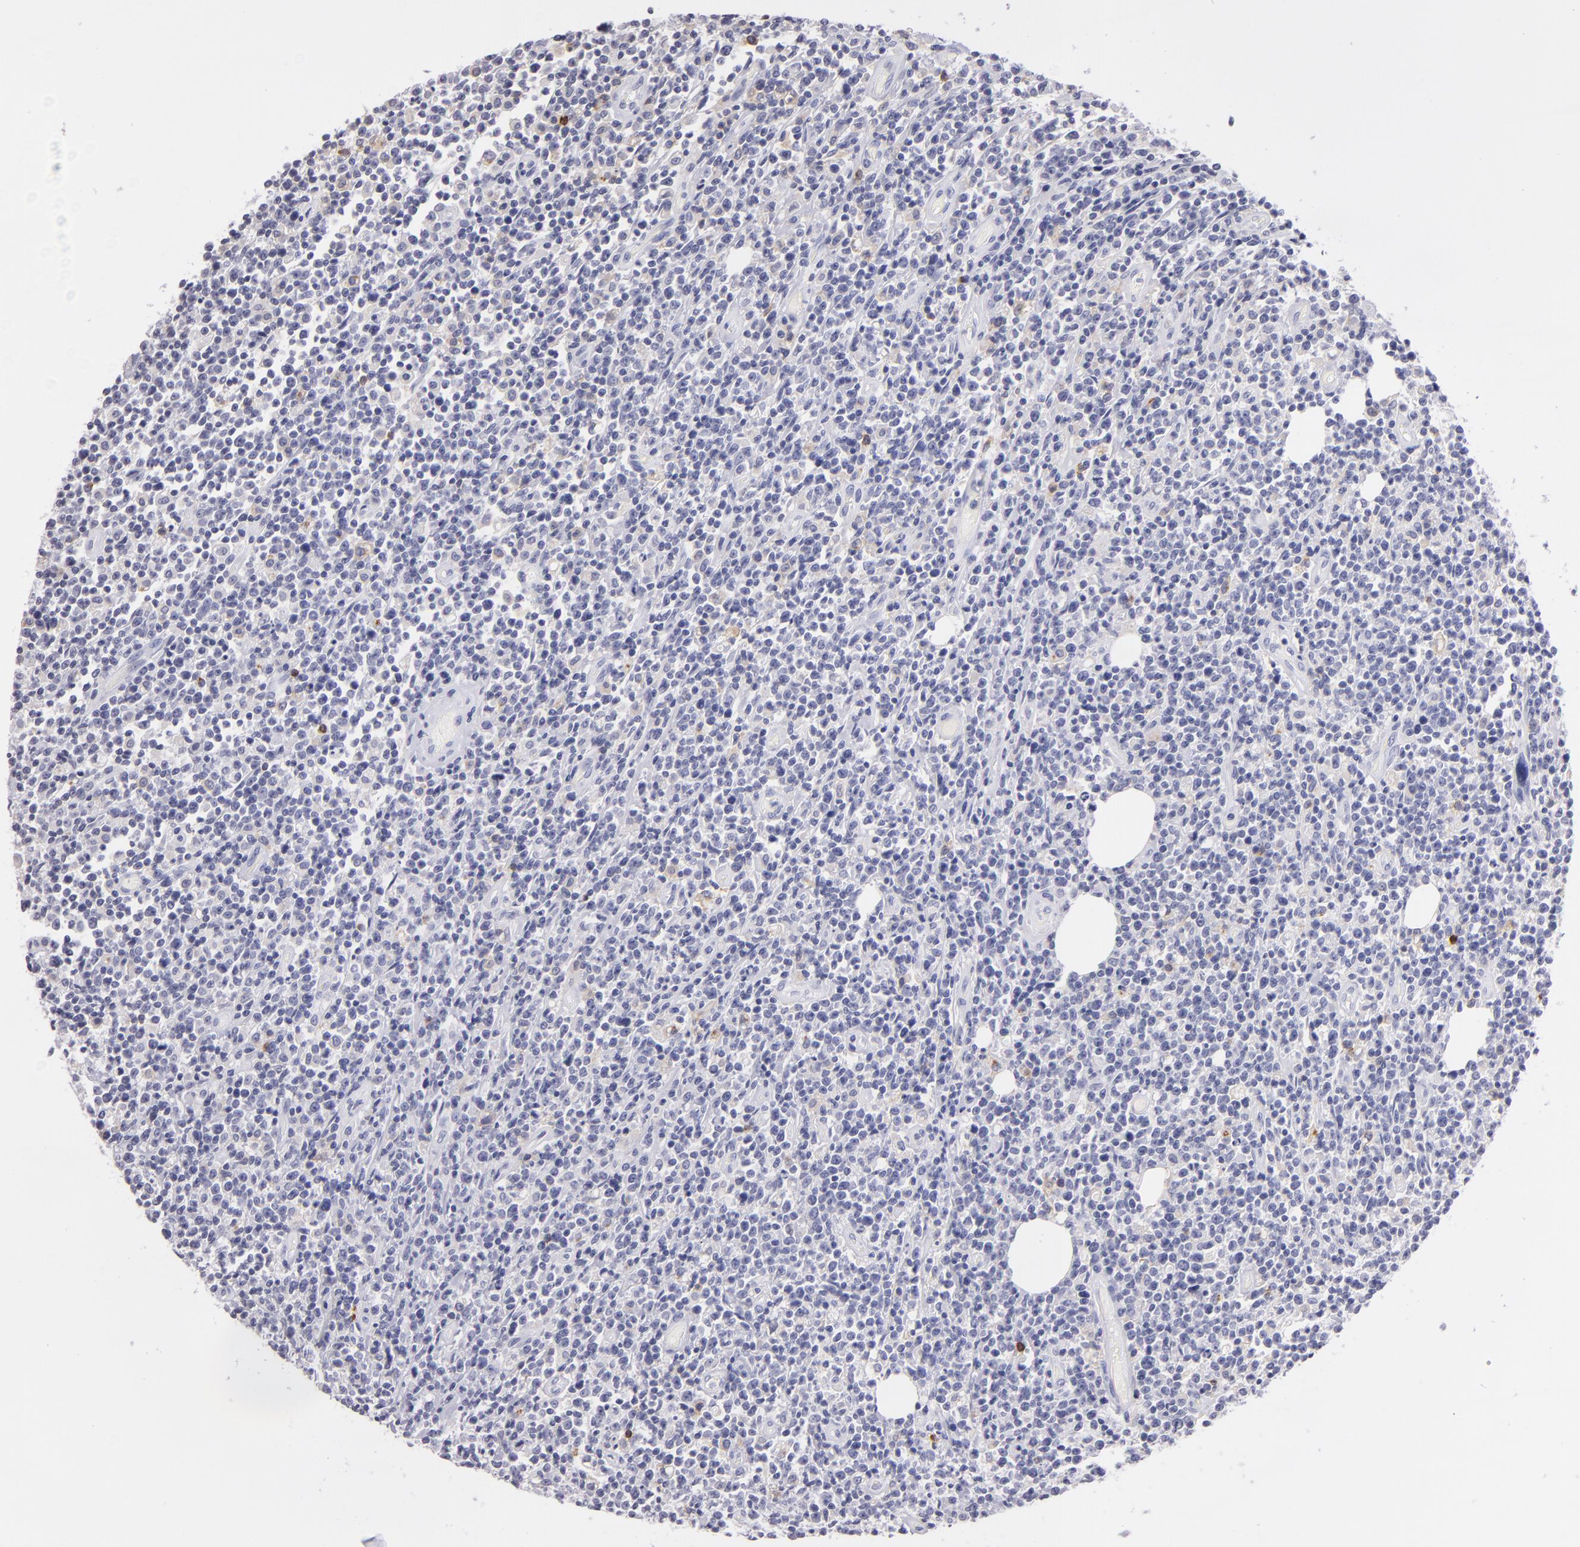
{"staining": {"intensity": "negative", "quantity": "none", "location": "none"}, "tissue": "lymphoma", "cell_type": "Tumor cells", "image_type": "cancer", "snomed": [{"axis": "morphology", "description": "Malignant lymphoma, non-Hodgkin's type, High grade"}, {"axis": "topography", "description": "Colon"}], "caption": "The photomicrograph exhibits no significant staining in tumor cells of lymphoma.", "gene": "IL2RA", "patient": {"sex": "male", "age": 82}}